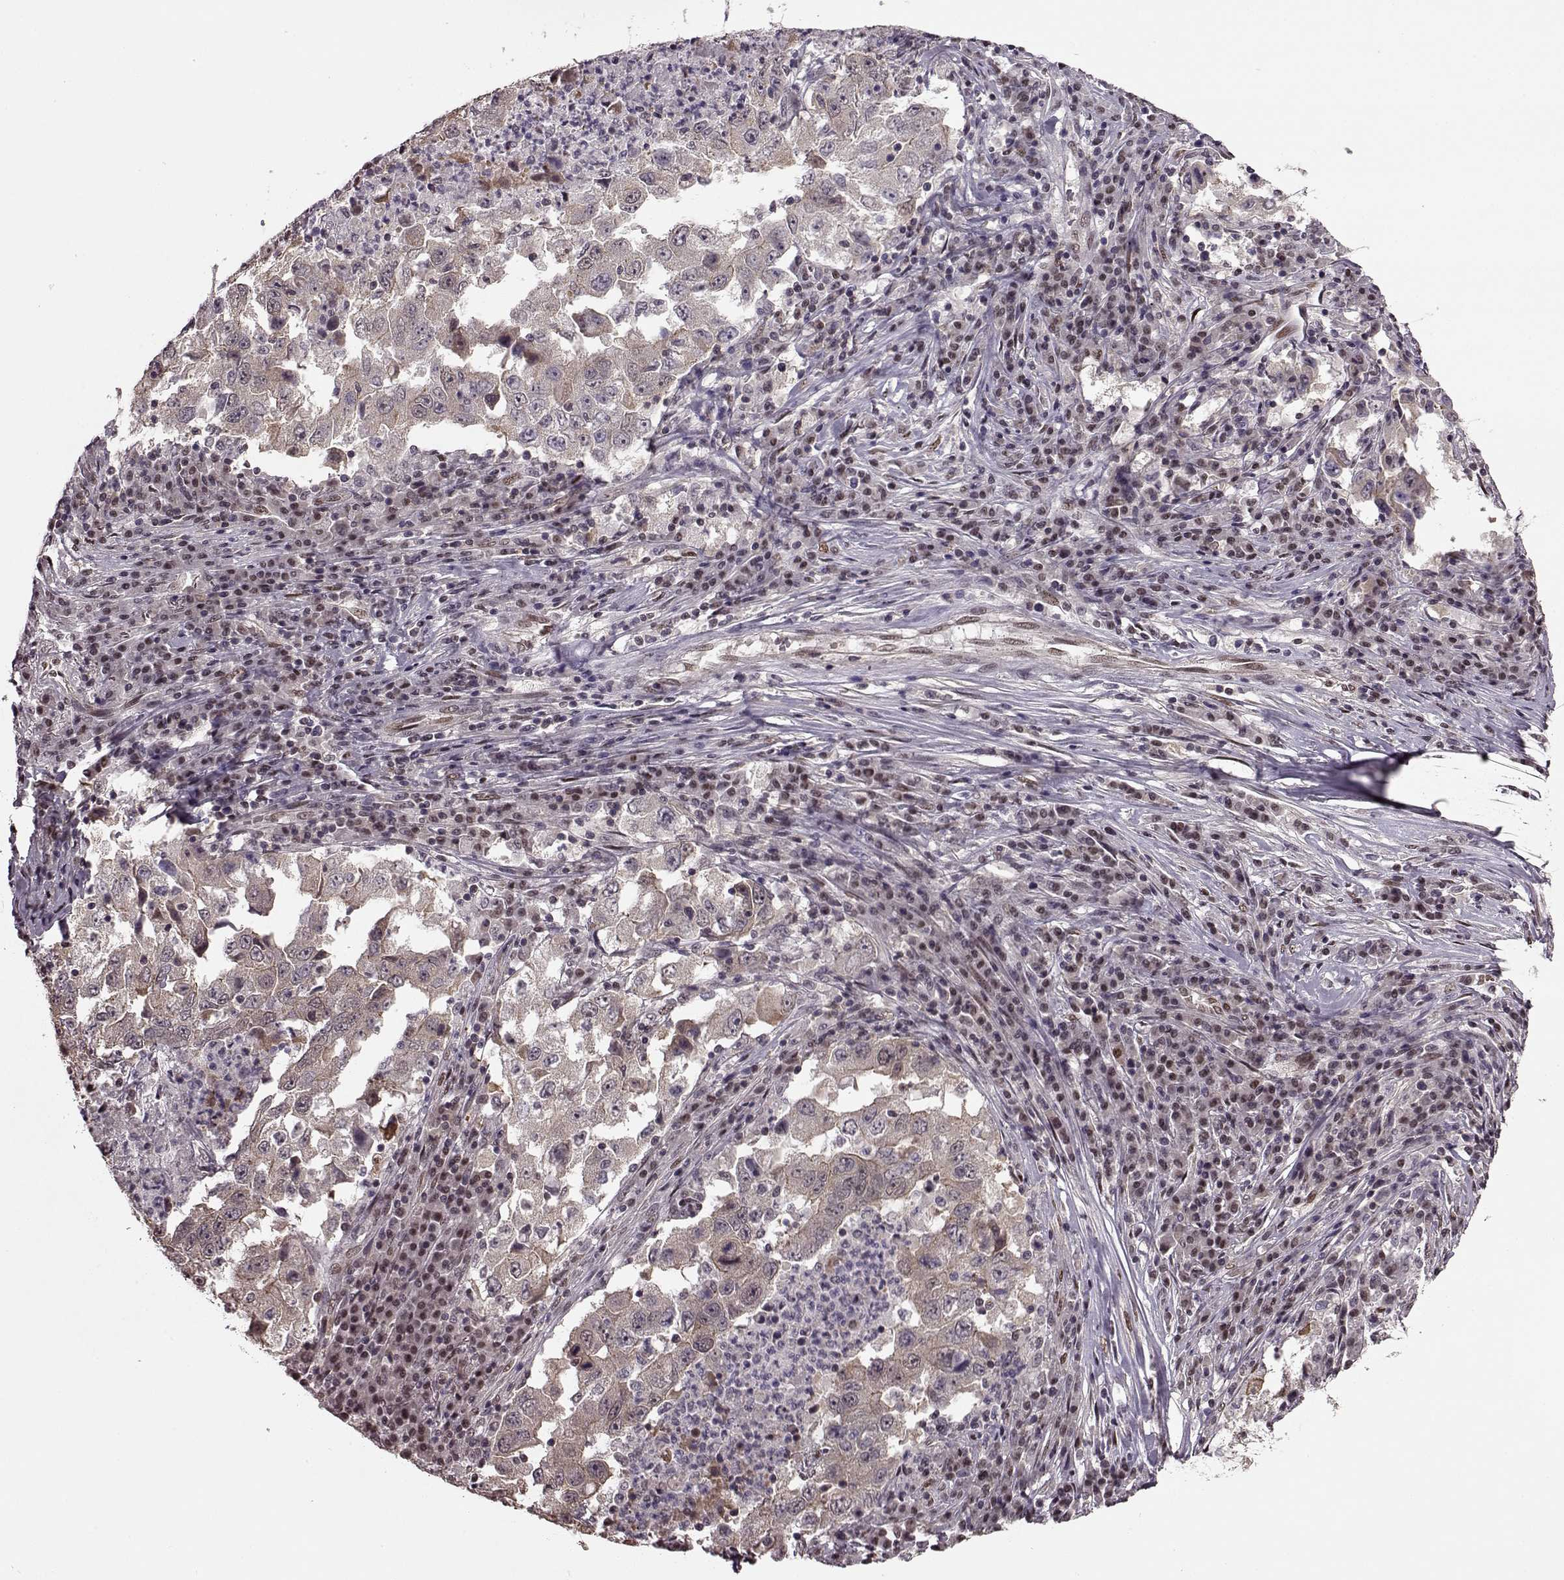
{"staining": {"intensity": "weak", "quantity": ">75%", "location": "cytoplasmic/membranous"}, "tissue": "lung cancer", "cell_type": "Tumor cells", "image_type": "cancer", "snomed": [{"axis": "morphology", "description": "Adenocarcinoma, NOS"}, {"axis": "topography", "description": "Lung"}], "caption": "Protein expression analysis of lung cancer (adenocarcinoma) demonstrates weak cytoplasmic/membranous positivity in about >75% of tumor cells.", "gene": "FTO", "patient": {"sex": "male", "age": 73}}